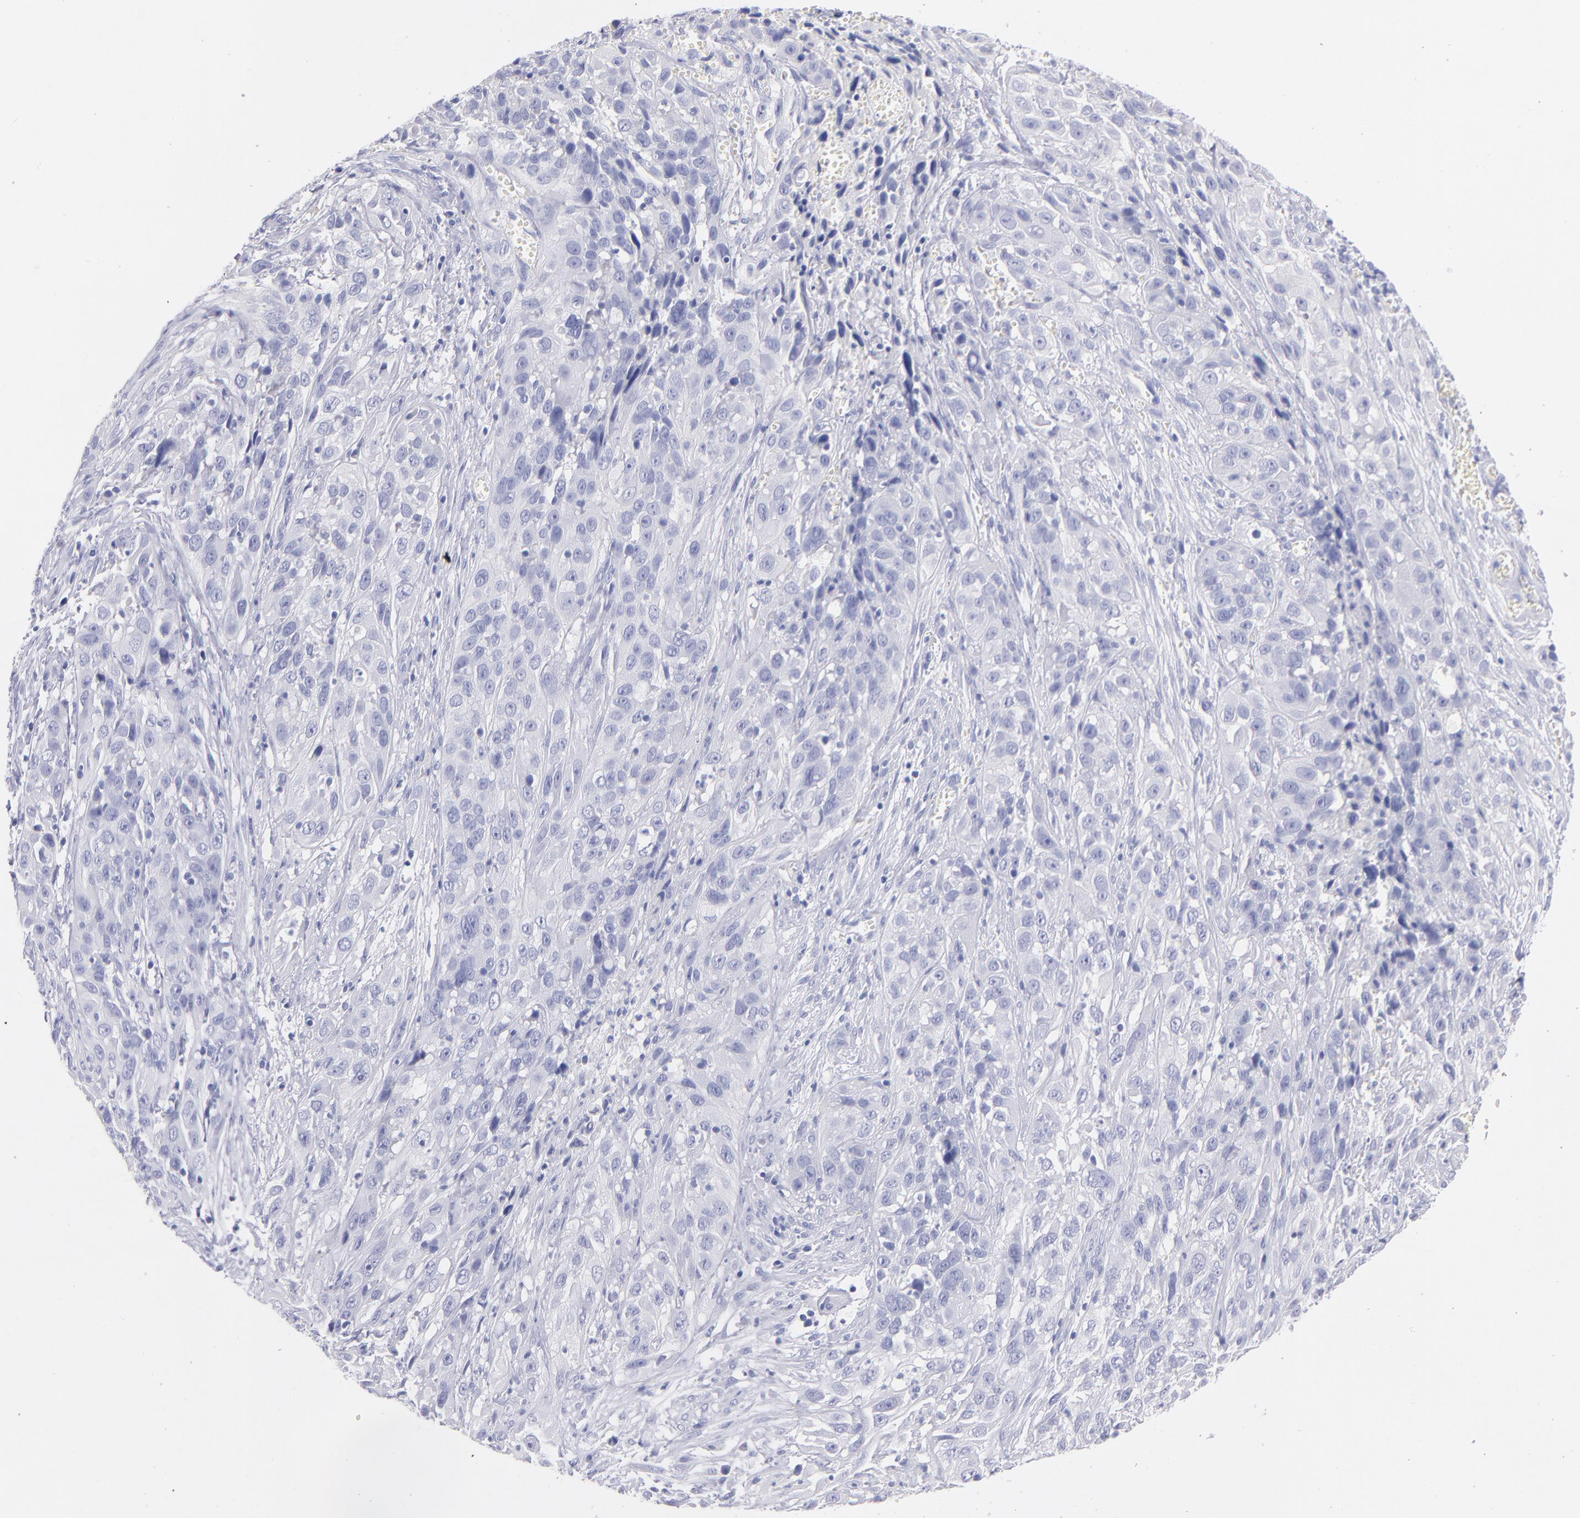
{"staining": {"intensity": "negative", "quantity": "none", "location": "none"}, "tissue": "cervical cancer", "cell_type": "Tumor cells", "image_type": "cancer", "snomed": [{"axis": "morphology", "description": "Squamous cell carcinoma, NOS"}, {"axis": "topography", "description": "Cervix"}], "caption": "Tumor cells are negative for brown protein staining in cervical squamous cell carcinoma. Brightfield microscopy of immunohistochemistry stained with DAB (brown) and hematoxylin (blue), captured at high magnification.", "gene": "SCGN", "patient": {"sex": "female", "age": 32}}